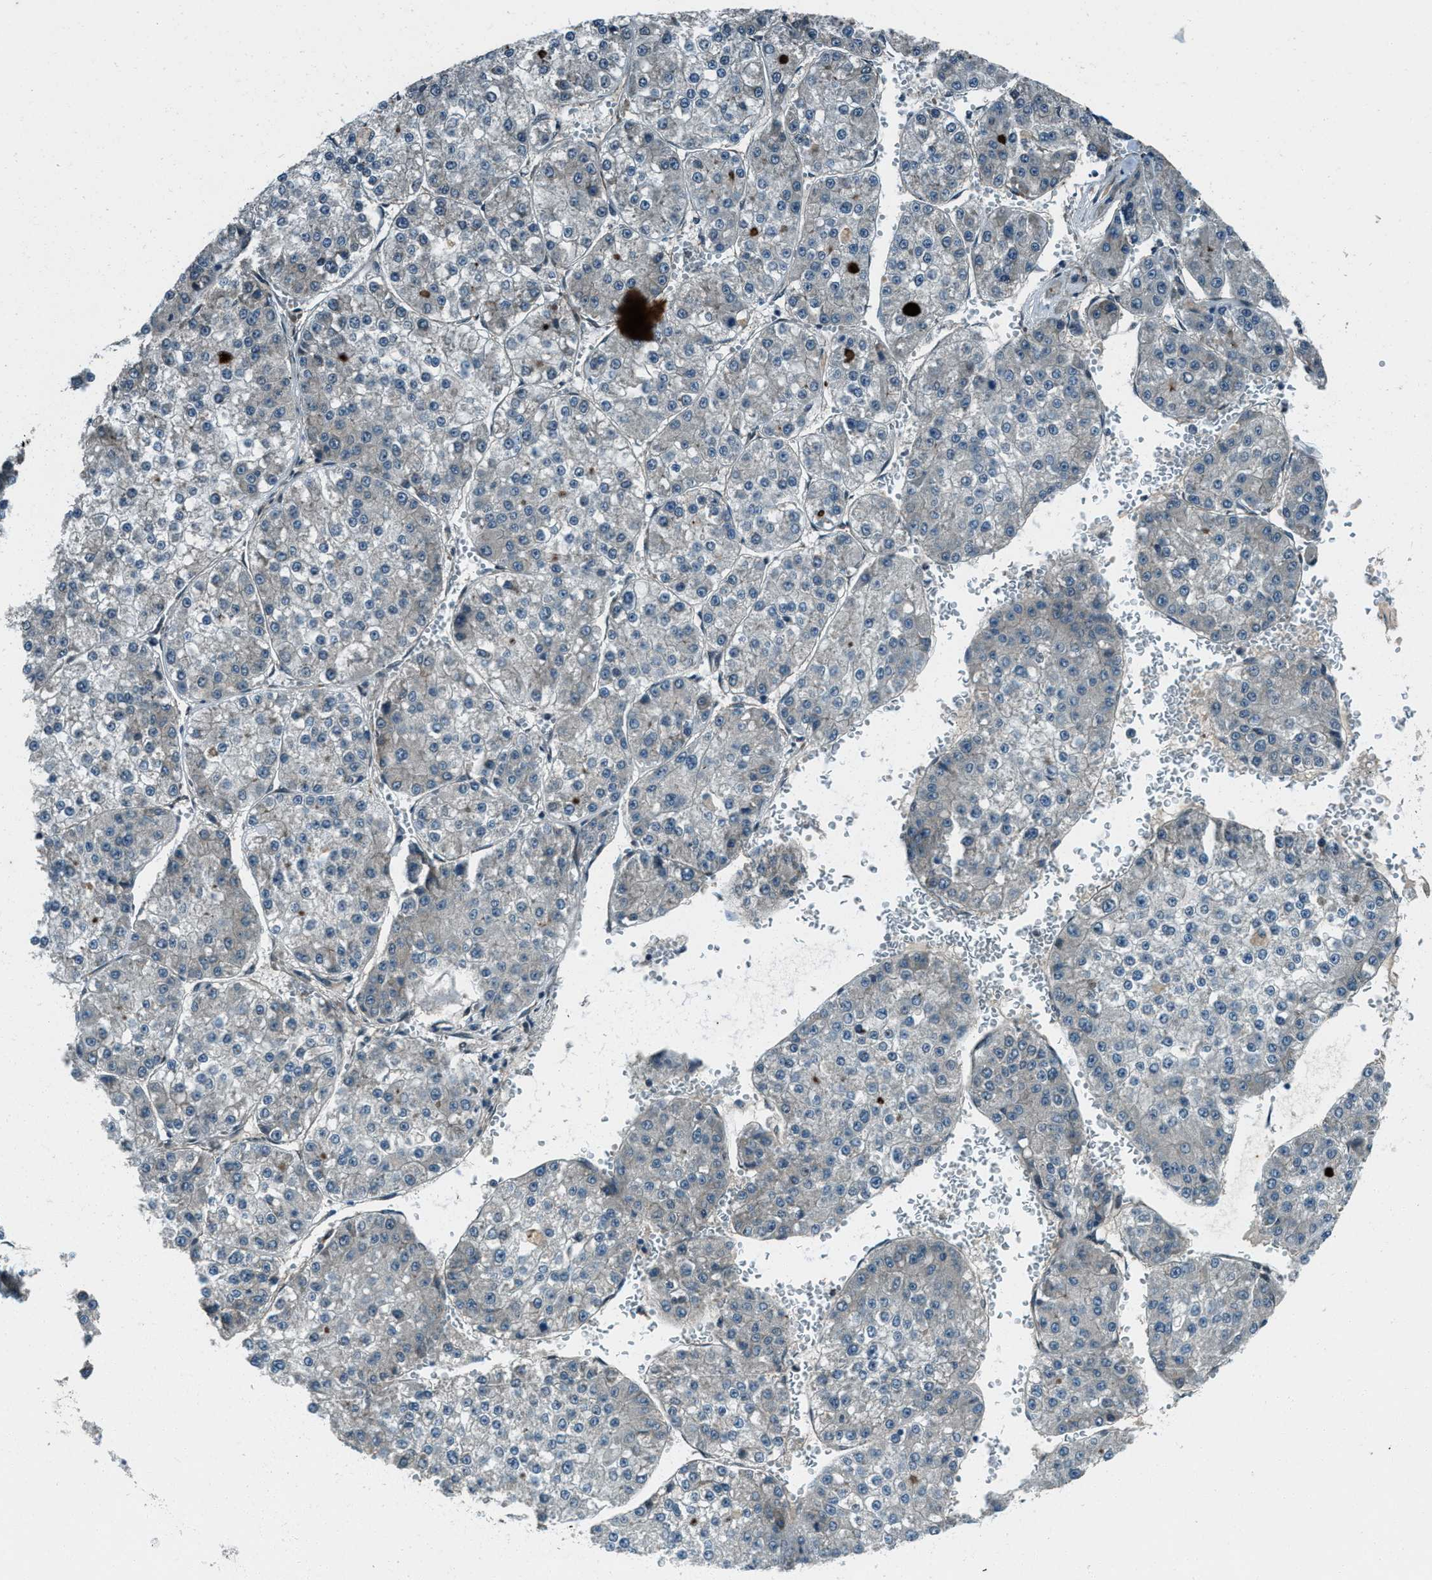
{"staining": {"intensity": "negative", "quantity": "none", "location": "none"}, "tissue": "liver cancer", "cell_type": "Tumor cells", "image_type": "cancer", "snomed": [{"axis": "morphology", "description": "Carcinoma, Hepatocellular, NOS"}, {"axis": "topography", "description": "Liver"}], "caption": "This is an immunohistochemistry histopathology image of human liver cancer. There is no staining in tumor cells.", "gene": "SVIL", "patient": {"sex": "female", "age": 73}}